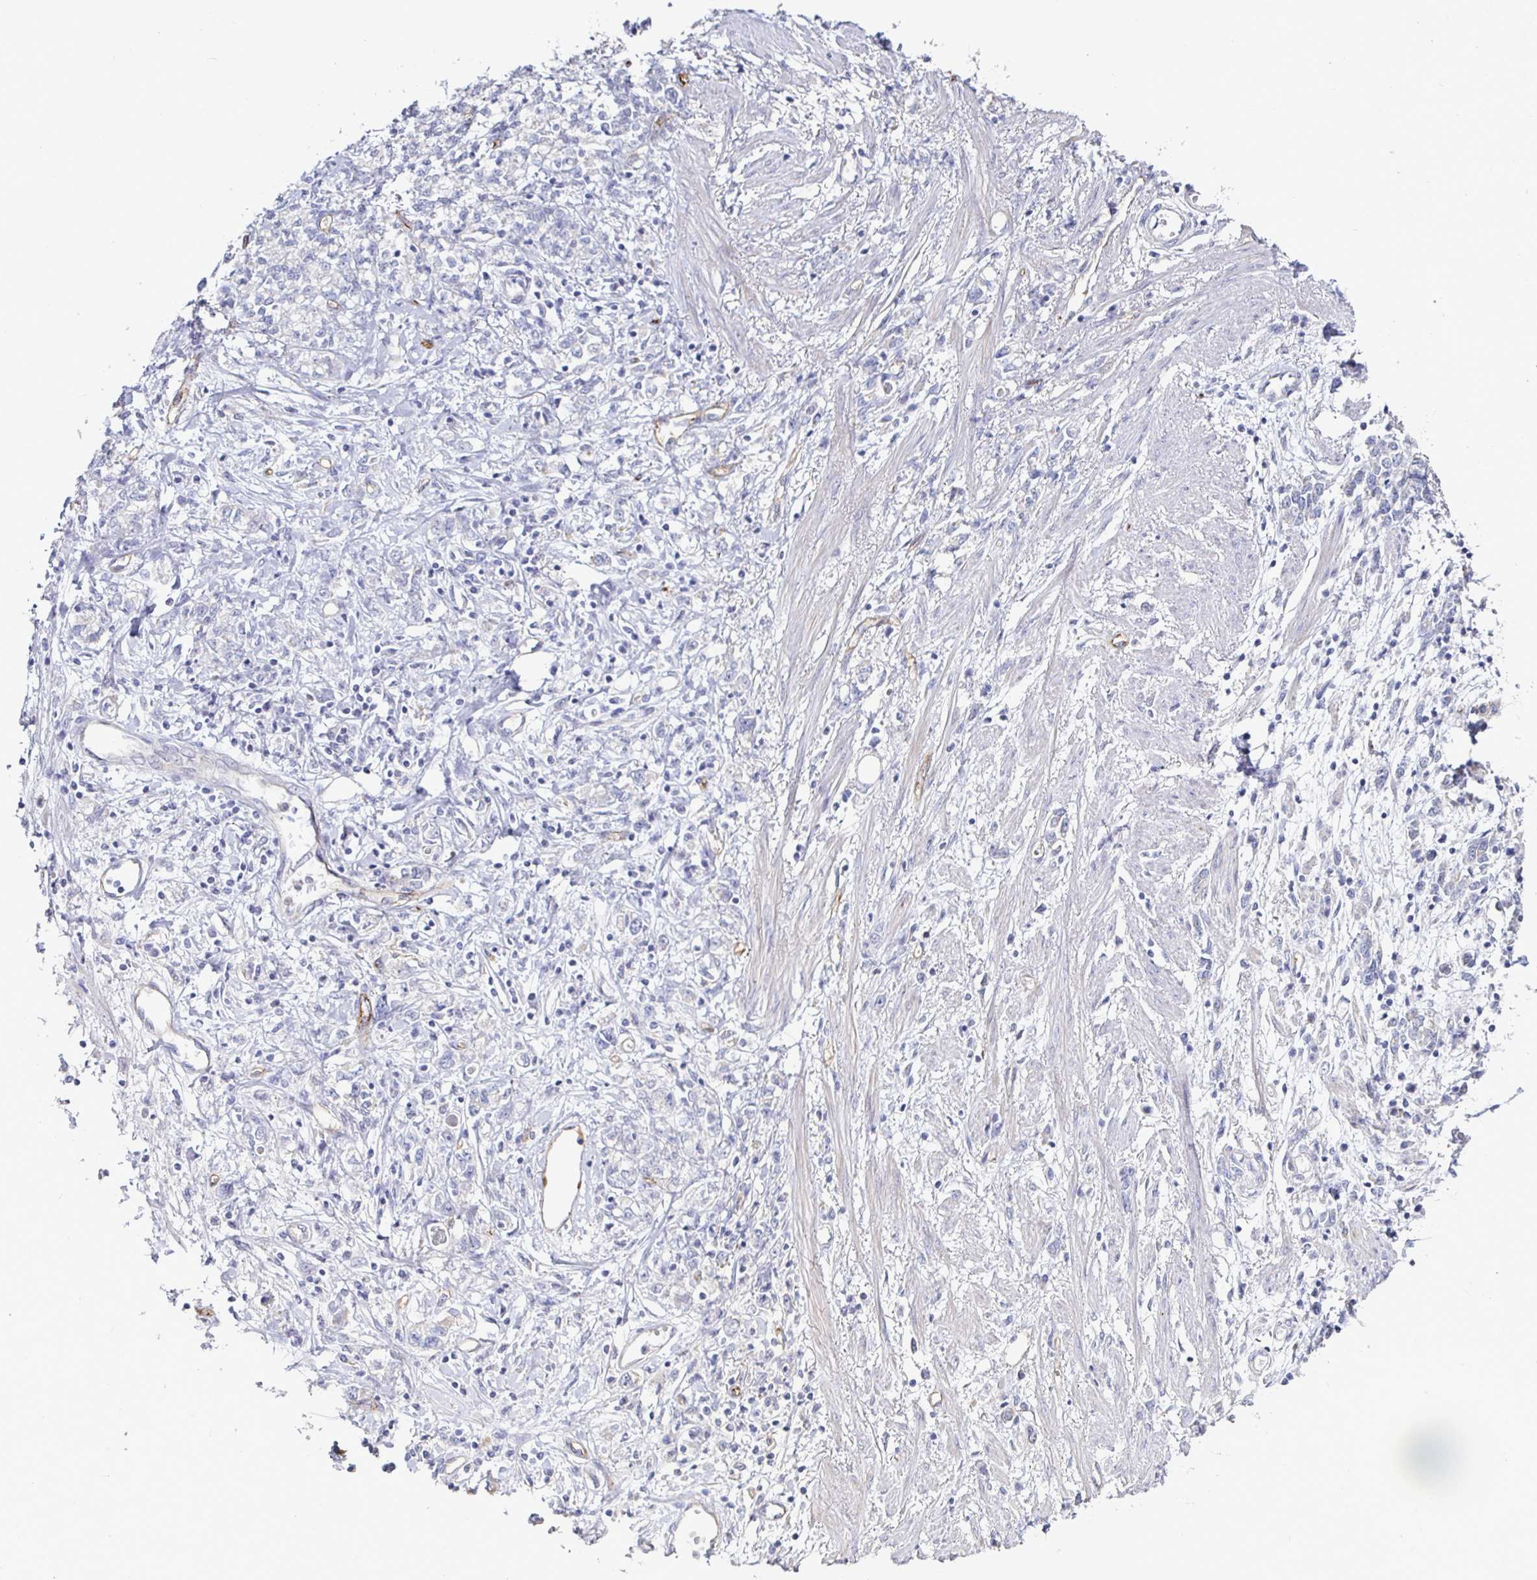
{"staining": {"intensity": "negative", "quantity": "none", "location": "none"}, "tissue": "stomach cancer", "cell_type": "Tumor cells", "image_type": "cancer", "snomed": [{"axis": "morphology", "description": "Adenocarcinoma, NOS"}, {"axis": "topography", "description": "Stomach"}], "caption": "Tumor cells are negative for brown protein staining in stomach adenocarcinoma. (Stains: DAB (3,3'-diaminobenzidine) immunohistochemistry with hematoxylin counter stain, Microscopy: brightfield microscopy at high magnification).", "gene": "ACSBG2", "patient": {"sex": "female", "age": 76}}